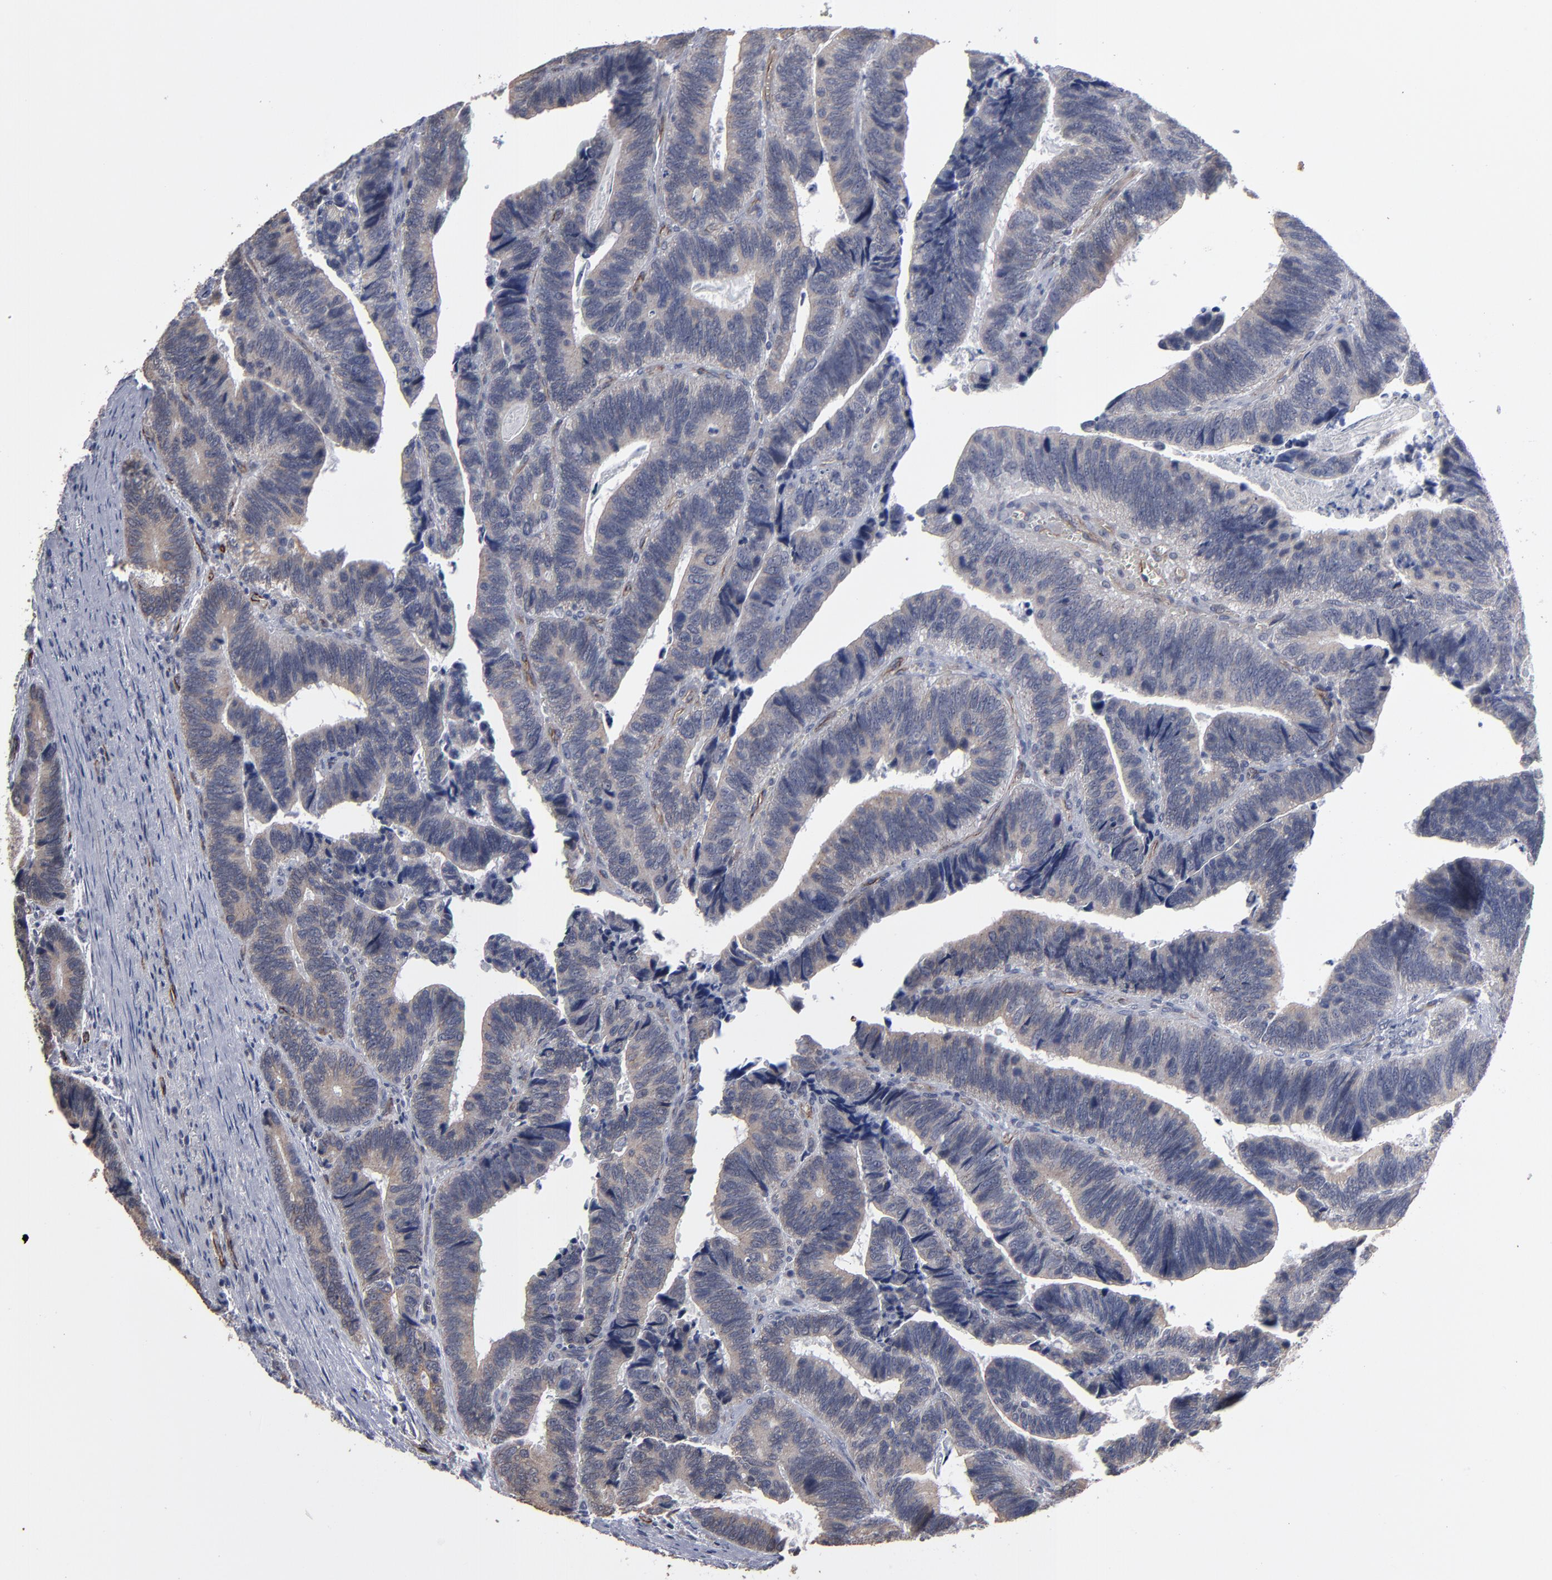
{"staining": {"intensity": "weak", "quantity": ">75%", "location": "cytoplasmic/membranous"}, "tissue": "colorectal cancer", "cell_type": "Tumor cells", "image_type": "cancer", "snomed": [{"axis": "morphology", "description": "Adenocarcinoma, NOS"}, {"axis": "topography", "description": "Colon"}], "caption": "This is a photomicrograph of IHC staining of colorectal adenocarcinoma, which shows weak expression in the cytoplasmic/membranous of tumor cells.", "gene": "ZNF175", "patient": {"sex": "male", "age": 72}}